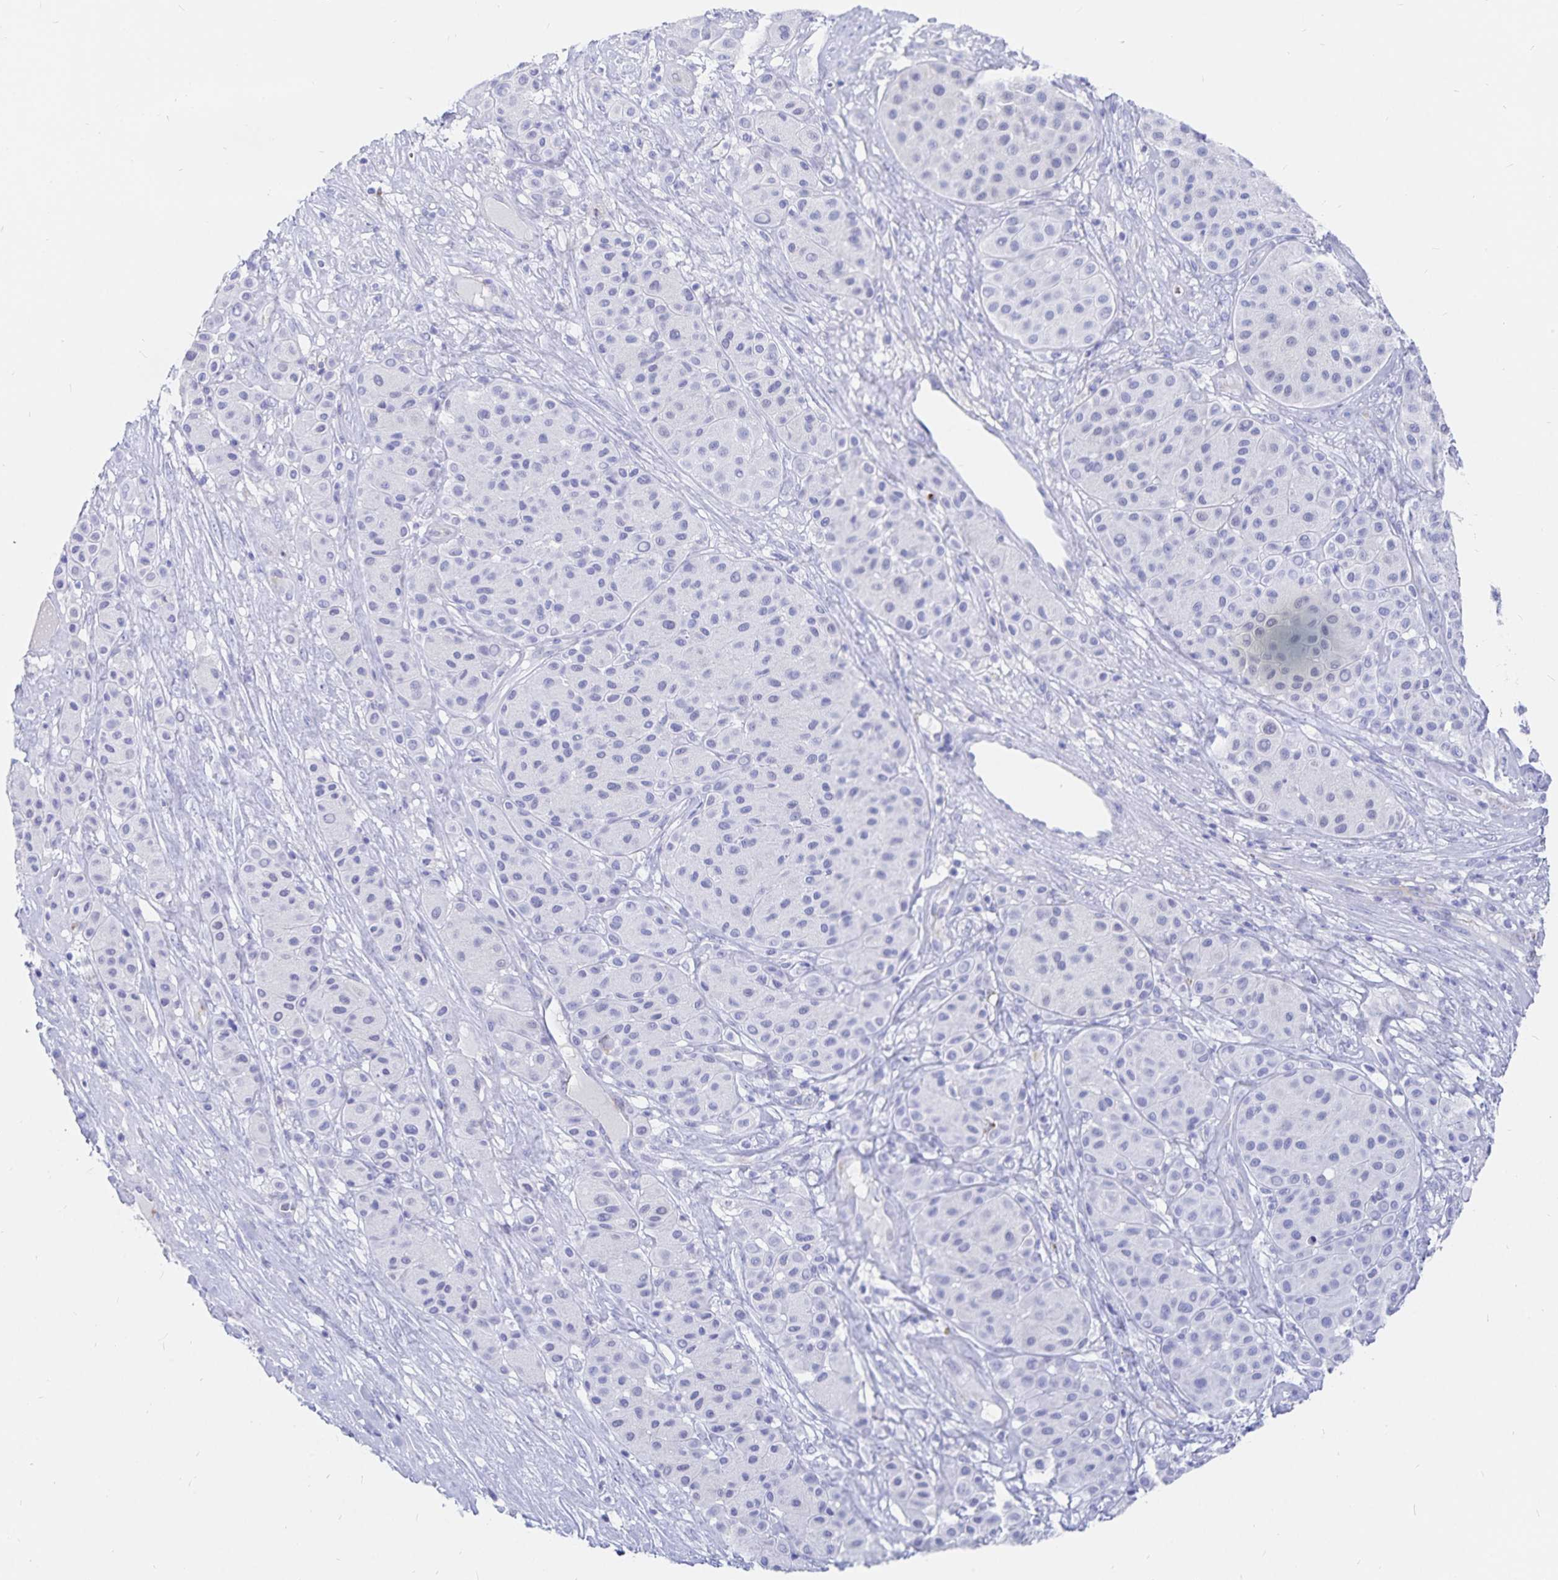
{"staining": {"intensity": "negative", "quantity": "none", "location": "none"}, "tissue": "melanoma", "cell_type": "Tumor cells", "image_type": "cancer", "snomed": [{"axis": "morphology", "description": "Malignant melanoma, Metastatic site"}, {"axis": "topography", "description": "Smooth muscle"}], "caption": "DAB immunohistochemical staining of human melanoma displays no significant staining in tumor cells.", "gene": "INSL5", "patient": {"sex": "male", "age": 41}}